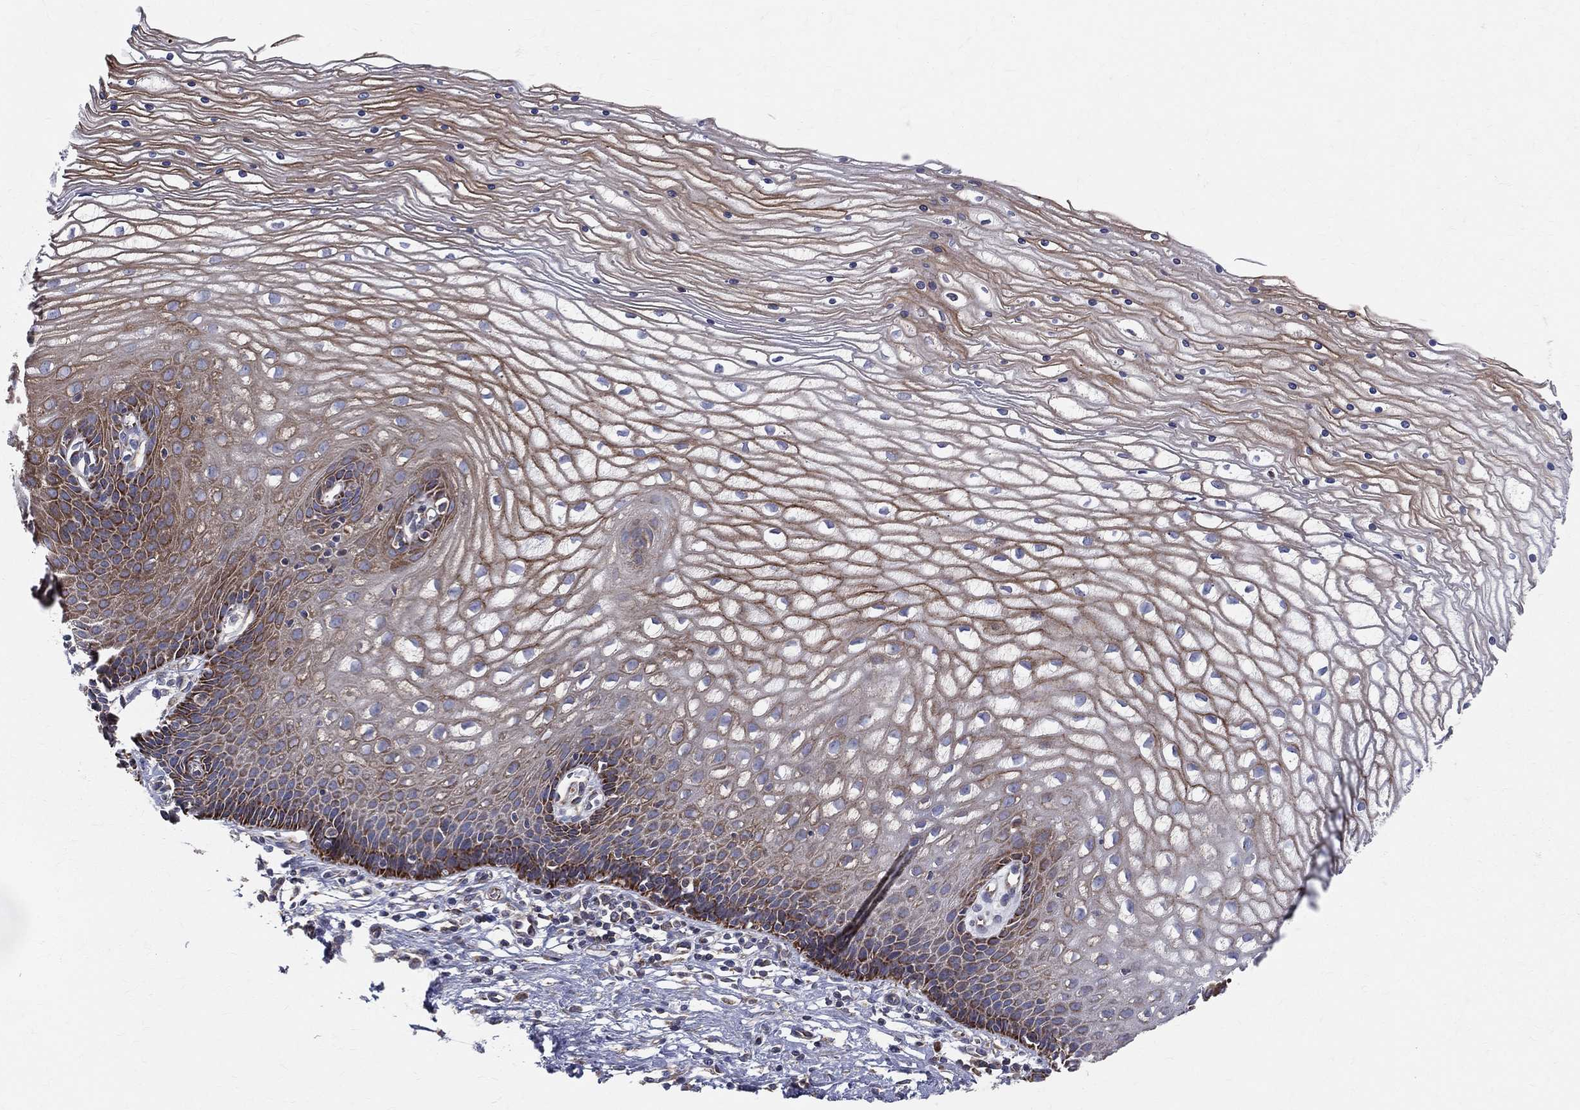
{"staining": {"intensity": "strong", "quantity": ">75%", "location": "cytoplasmic/membranous"}, "tissue": "cervix", "cell_type": "Glandular cells", "image_type": "normal", "snomed": [{"axis": "morphology", "description": "Normal tissue, NOS"}, {"axis": "topography", "description": "Cervix"}], "caption": "An image of cervix stained for a protein demonstrates strong cytoplasmic/membranous brown staining in glandular cells.", "gene": "MIX23", "patient": {"sex": "female", "age": 35}}